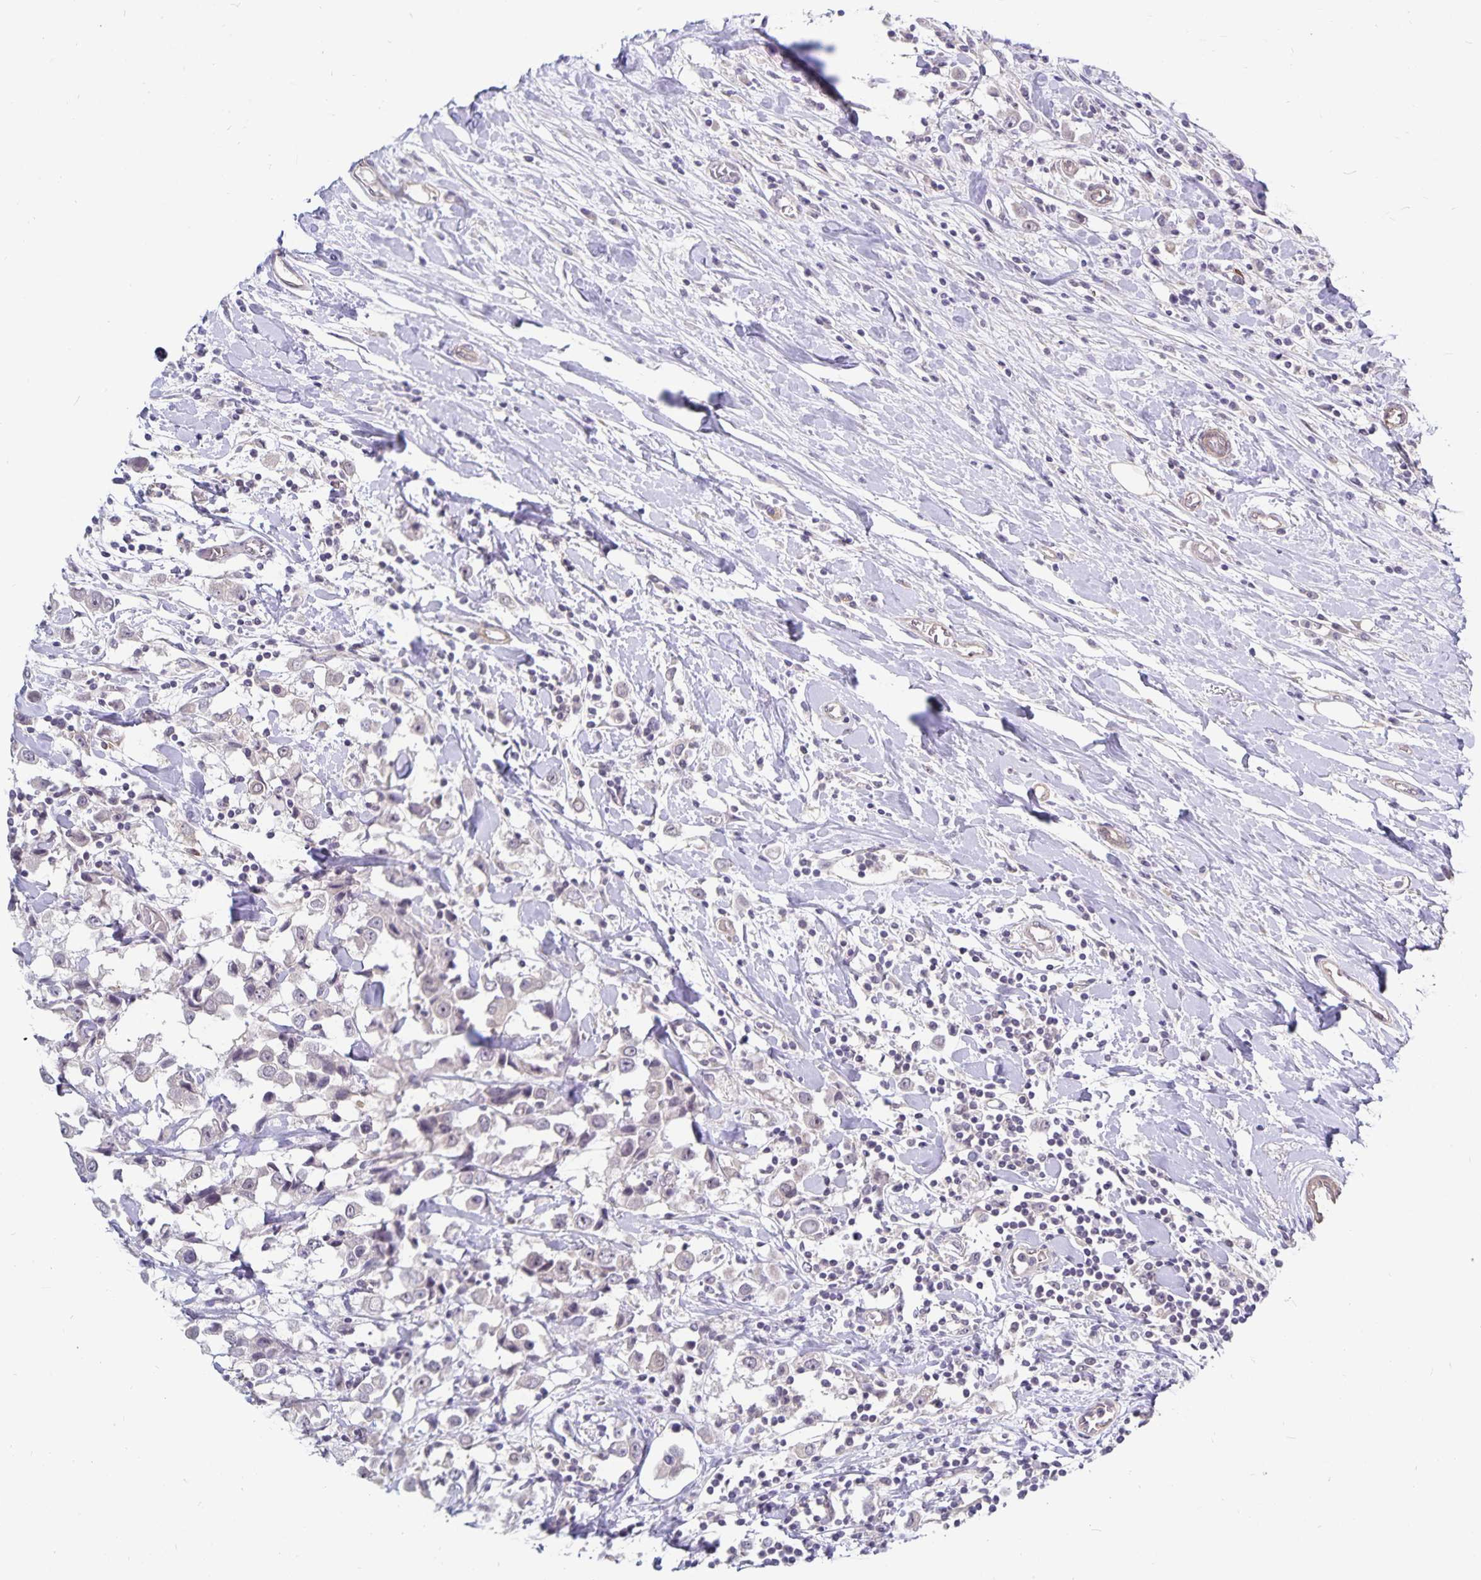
{"staining": {"intensity": "negative", "quantity": "none", "location": "none"}, "tissue": "breast cancer", "cell_type": "Tumor cells", "image_type": "cancer", "snomed": [{"axis": "morphology", "description": "Duct carcinoma"}, {"axis": "topography", "description": "Breast"}], "caption": "IHC image of neoplastic tissue: intraductal carcinoma (breast) stained with DAB (3,3'-diaminobenzidine) displays no significant protein expression in tumor cells.", "gene": "CDKN2B", "patient": {"sex": "female", "age": 61}}